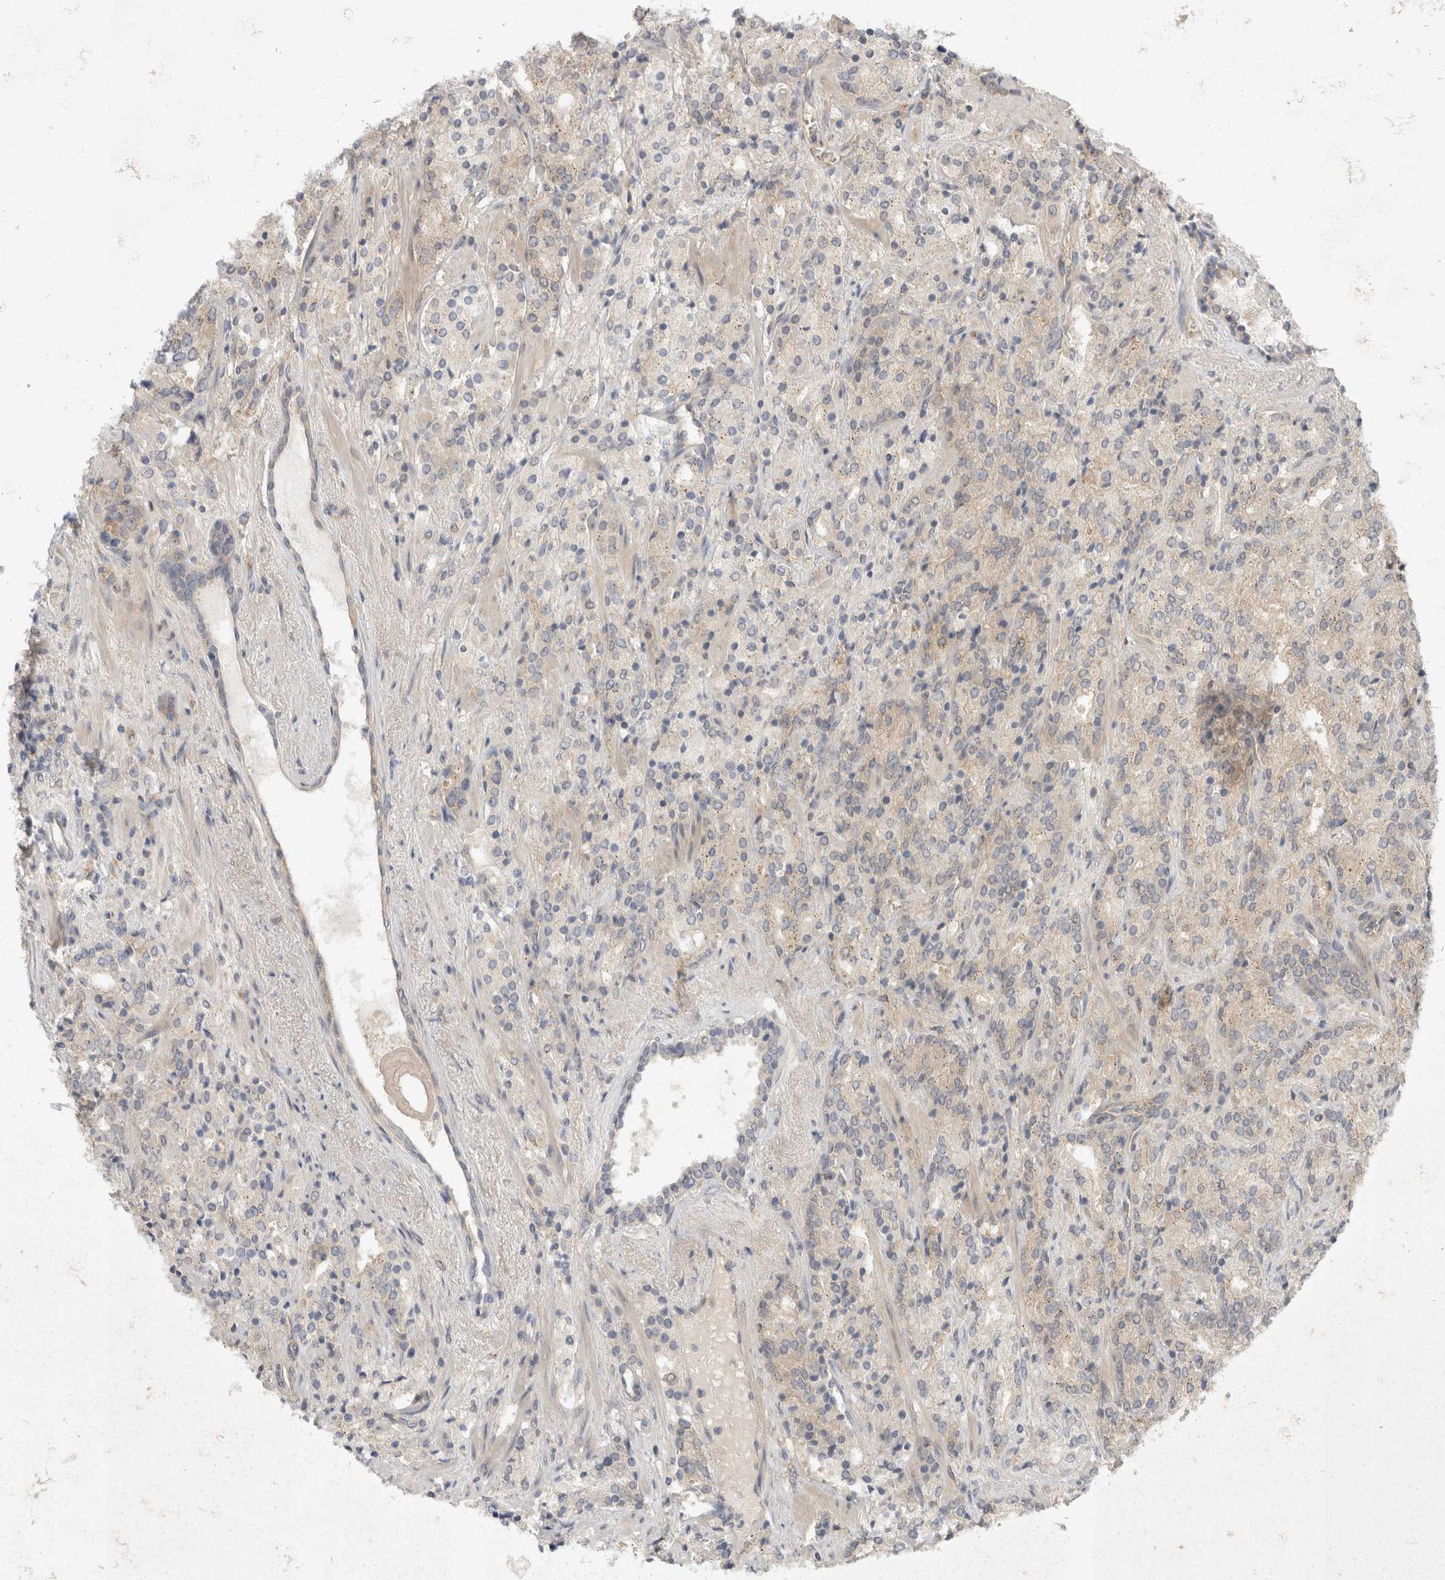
{"staining": {"intensity": "negative", "quantity": "none", "location": "none"}, "tissue": "prostate cancer", "cell_type": "Tumor cells", "image_type": "cancer", "snomed": [{"axis": "morphology", "description": "Adenocarcinoma, High grade"}, {"axis": "topography", "description": "Prostate"}], "caption": "Tumor cells are negative for brown protein staining in prostate cancer. The staining is performed using DAB (3,3'-diaminobenzidine) brown chromogen with nuclei counter-stained in using hematoxylin.", "gene": "EIF4G3", "patient": {"sex": "male", "age": 71}}